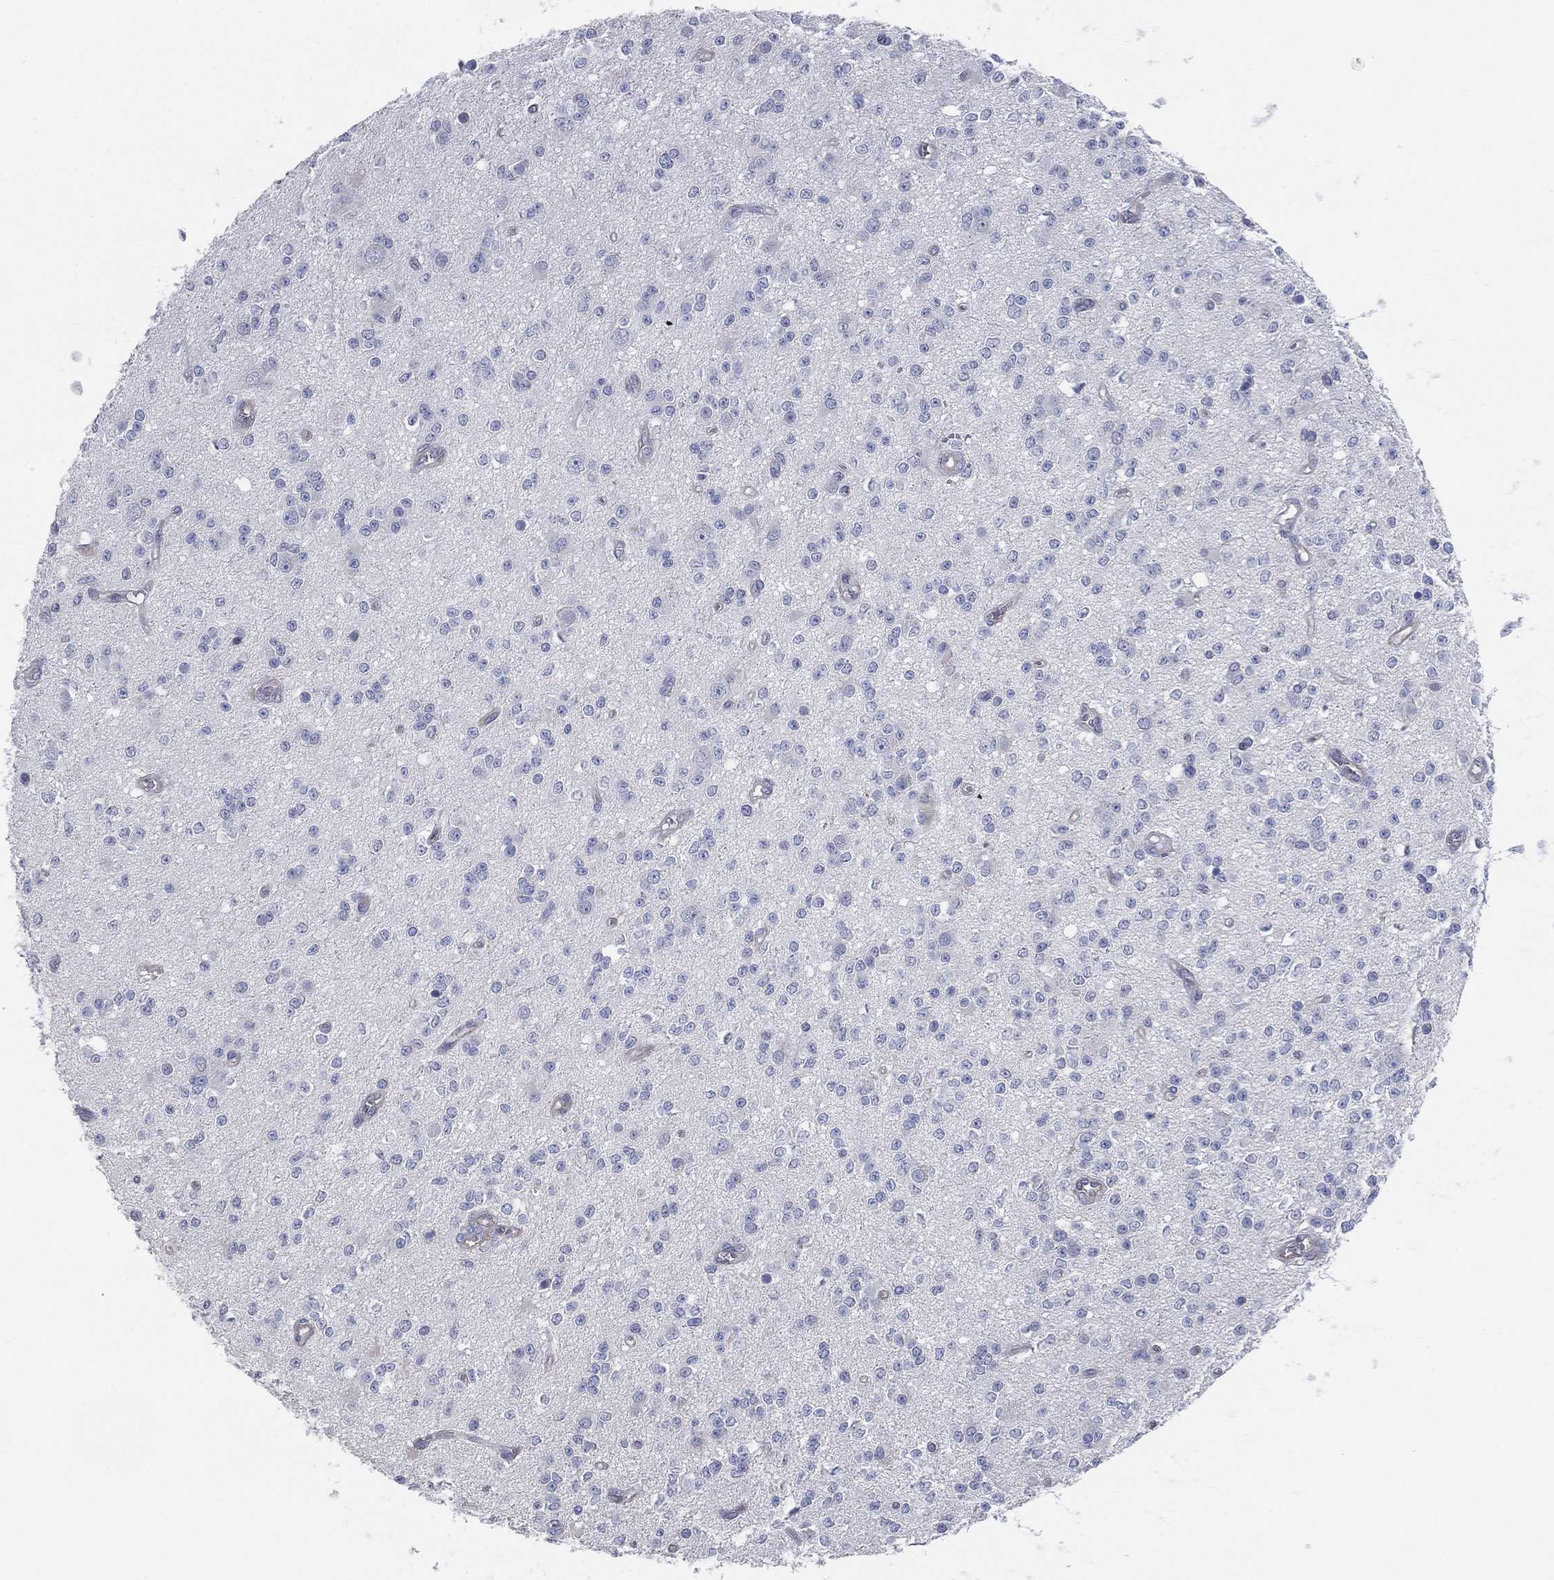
{"staining": {"intensity": "negative", "quantity": "none", "location": "none"}, "tissue": "glioma", "cell_type": "Tumor cells", "image_type": "cancer", "snomed": [{"axis": "morphology", "description": "Glioma, malignant, Low grade"}, {"axis": "topography", "description": "Brain"}], "caption": "IHC of malignant low-grade glioma shows no staining in tumor cells.", "gene": "CFTR", "patient": {"sex": "female", "age": 45}}